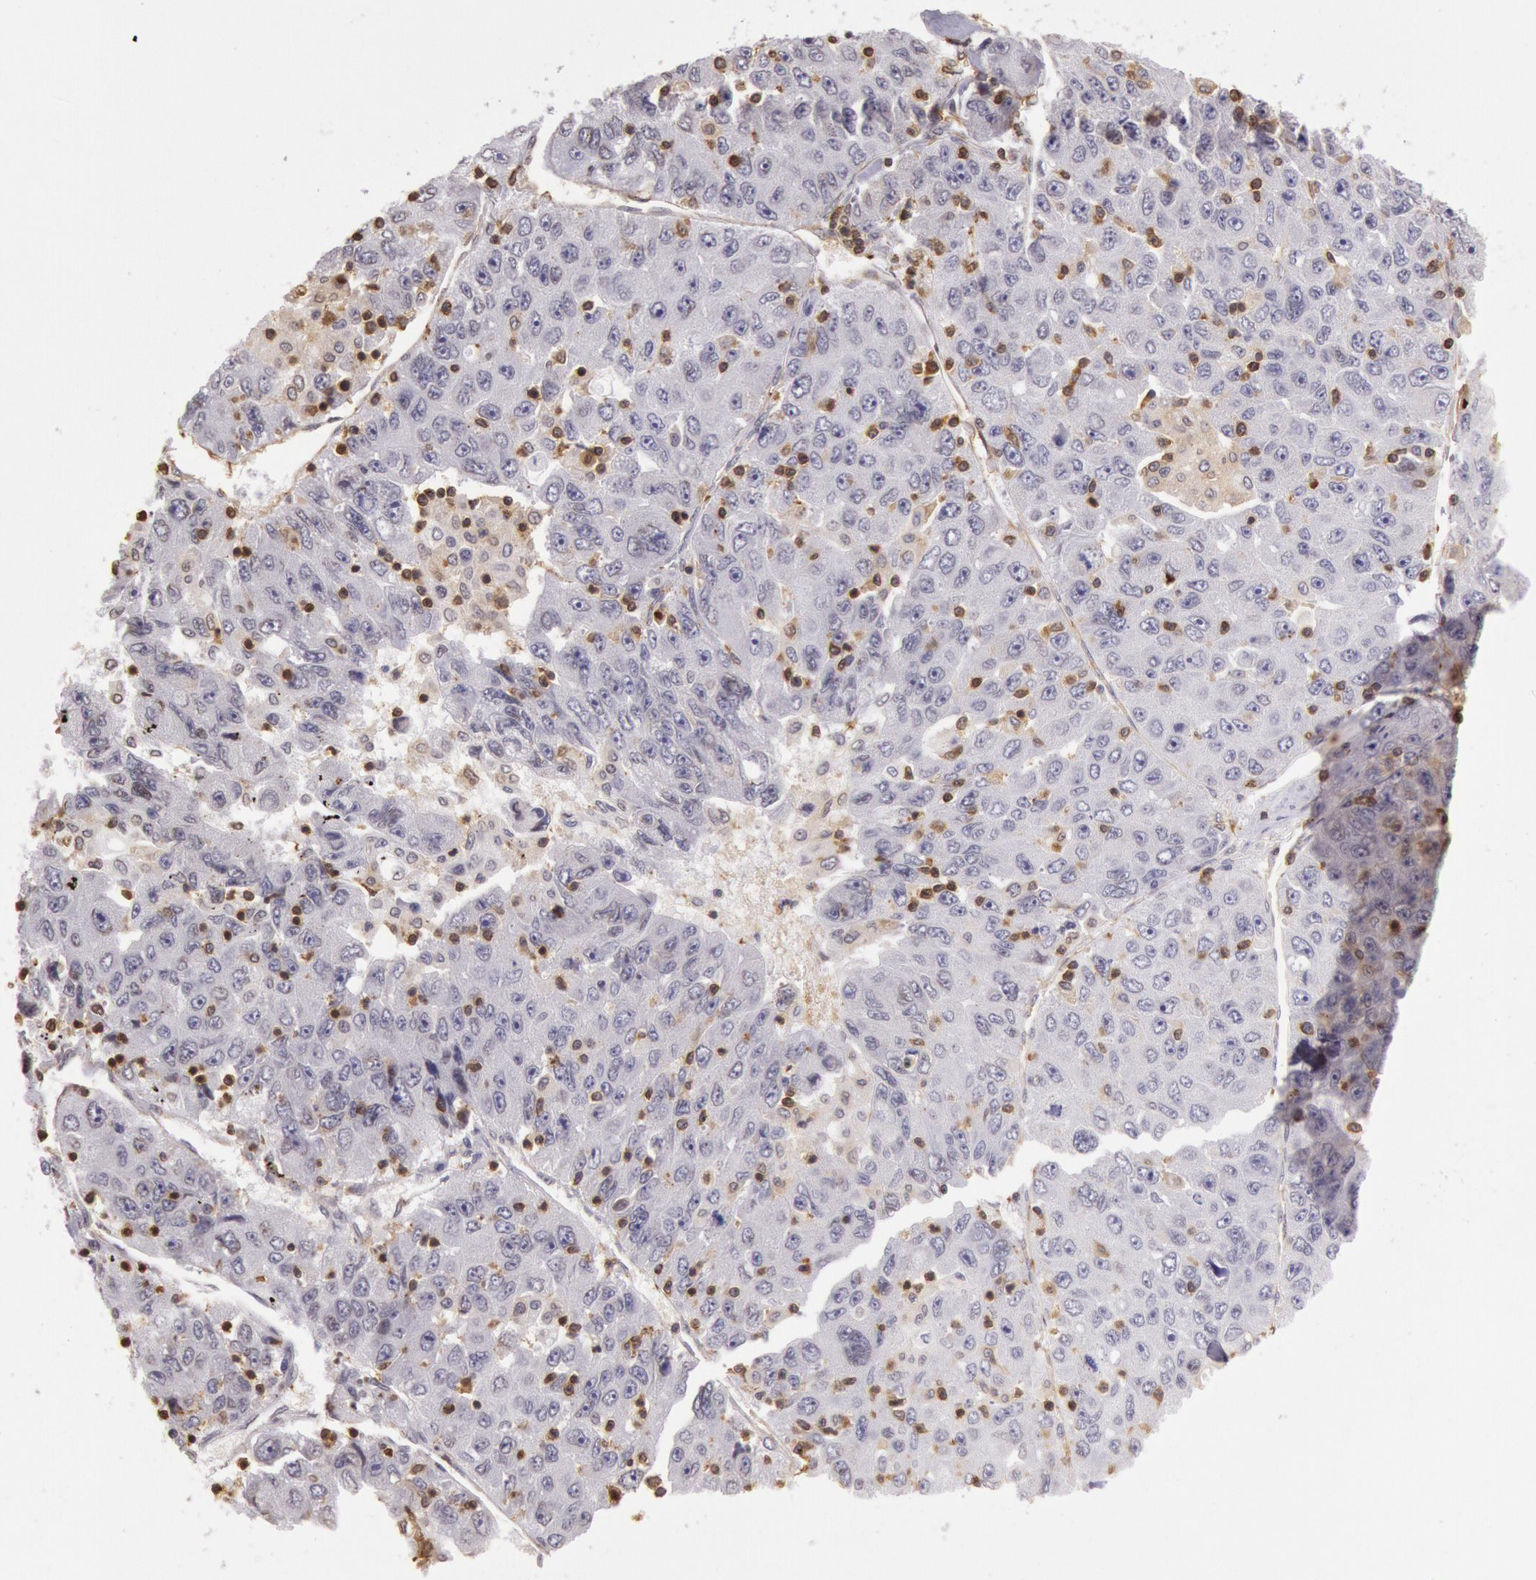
{"staining": {"intensity": "negative", "quantity": "none", "location": "none"}, "tissue": "liver cancer", "cell_type": "Tumor cells", "image_type": "cancer", "snomed": [{"axis": "morphology", "description": "Carcinoma, Hepatocellular, NOS"}, {"axis": "topography", "description": "Liver"}], "caption": "Tumor cells show no significant staining in liver cancer.", "gene": "HIF1A", "patient": {"sex": "male", "age": 49}}